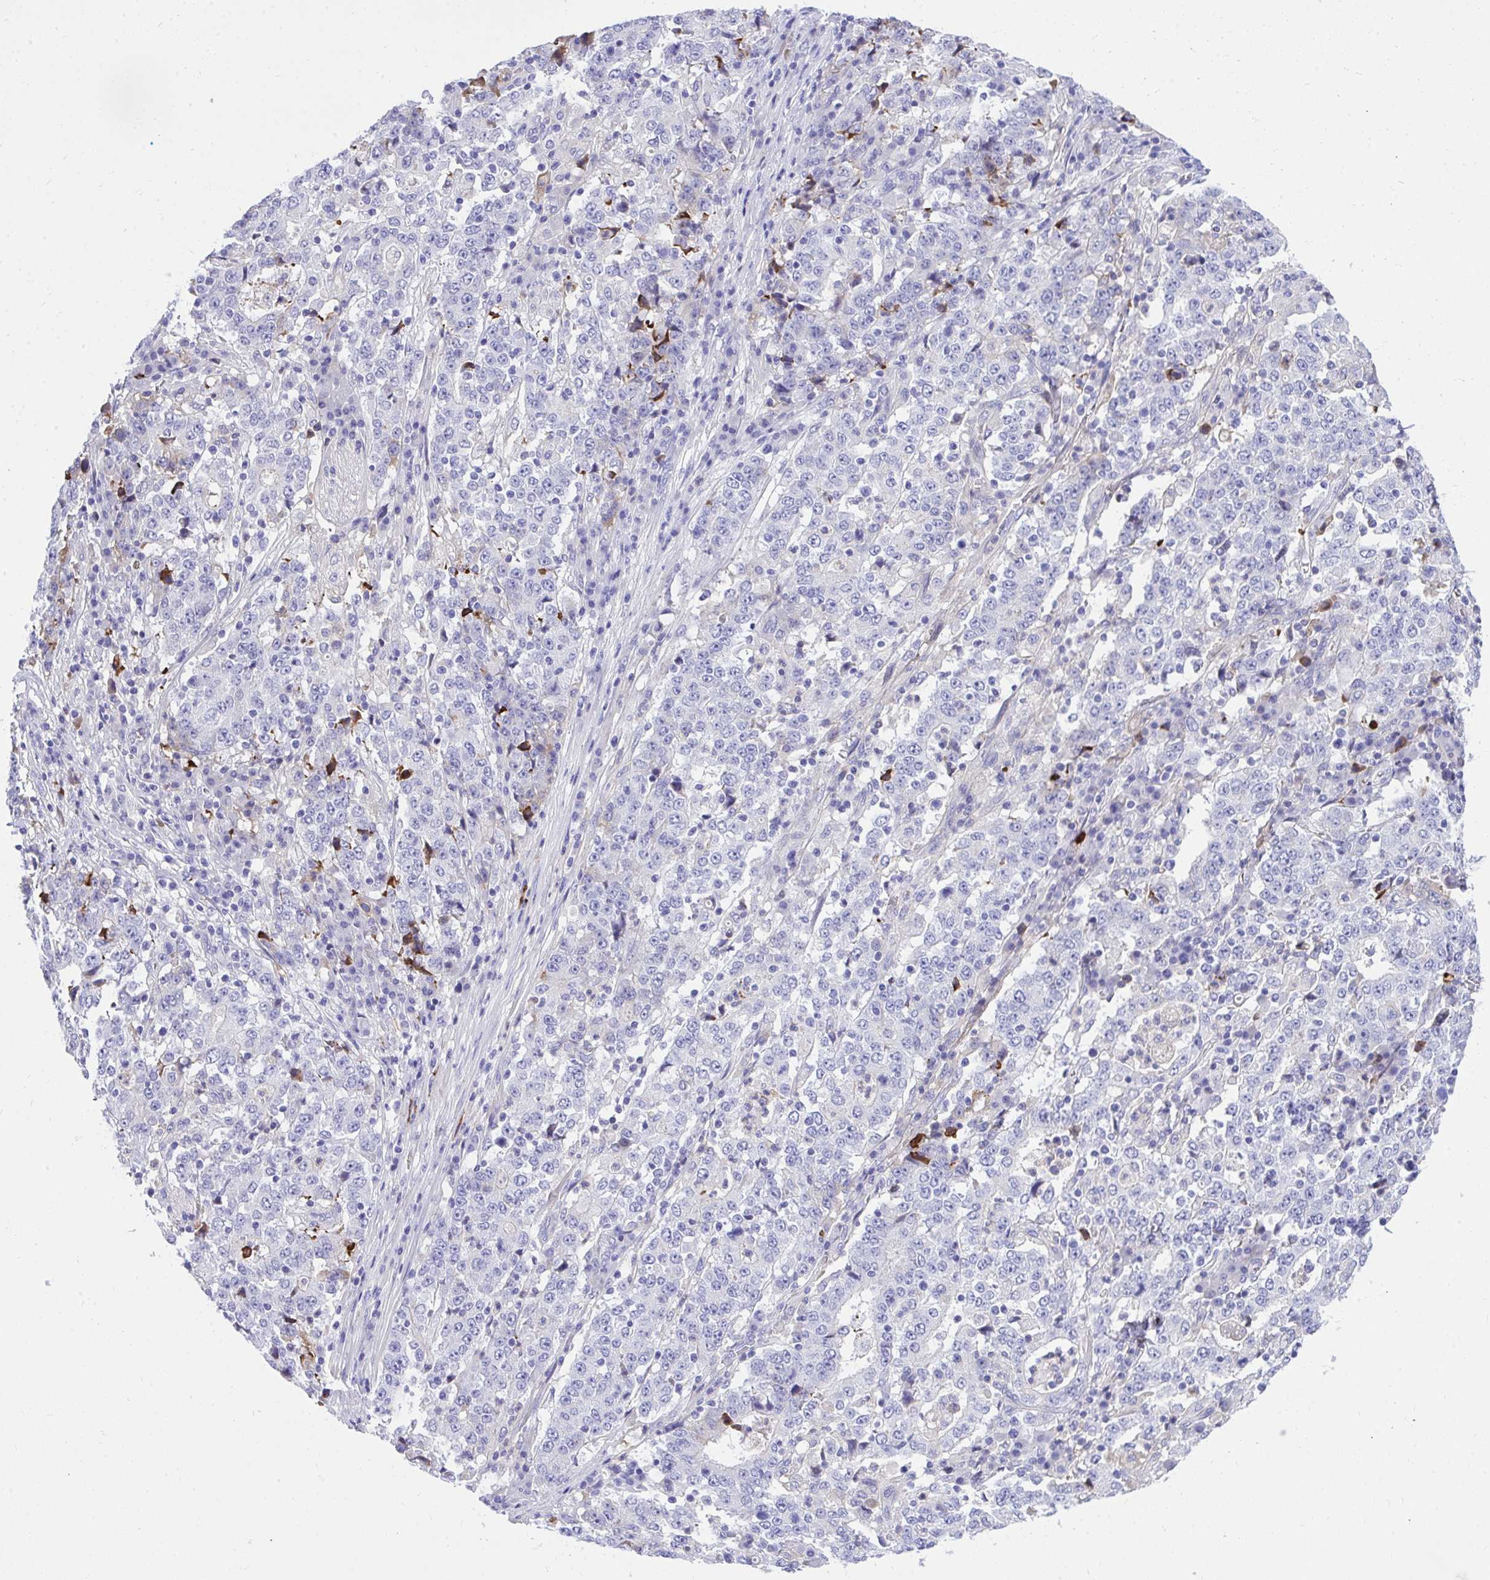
{"staining": {"intensity": "negative", "quantity": "none", "location": "none"}, "tissue": "stomach cancer", "cell_type": "Tumor cells", "image_type": "cancer", "snomed": [{"axis": "morphology", "description": "Adenocarcinoma, NOS"}, {"axis": "topography", "description": "Stomach"}], "caption": "Tumor cells are negative for protein expression in human stomach cancer.", "gene": "HRG", "patient": {"sex": "male", "age": 59}}